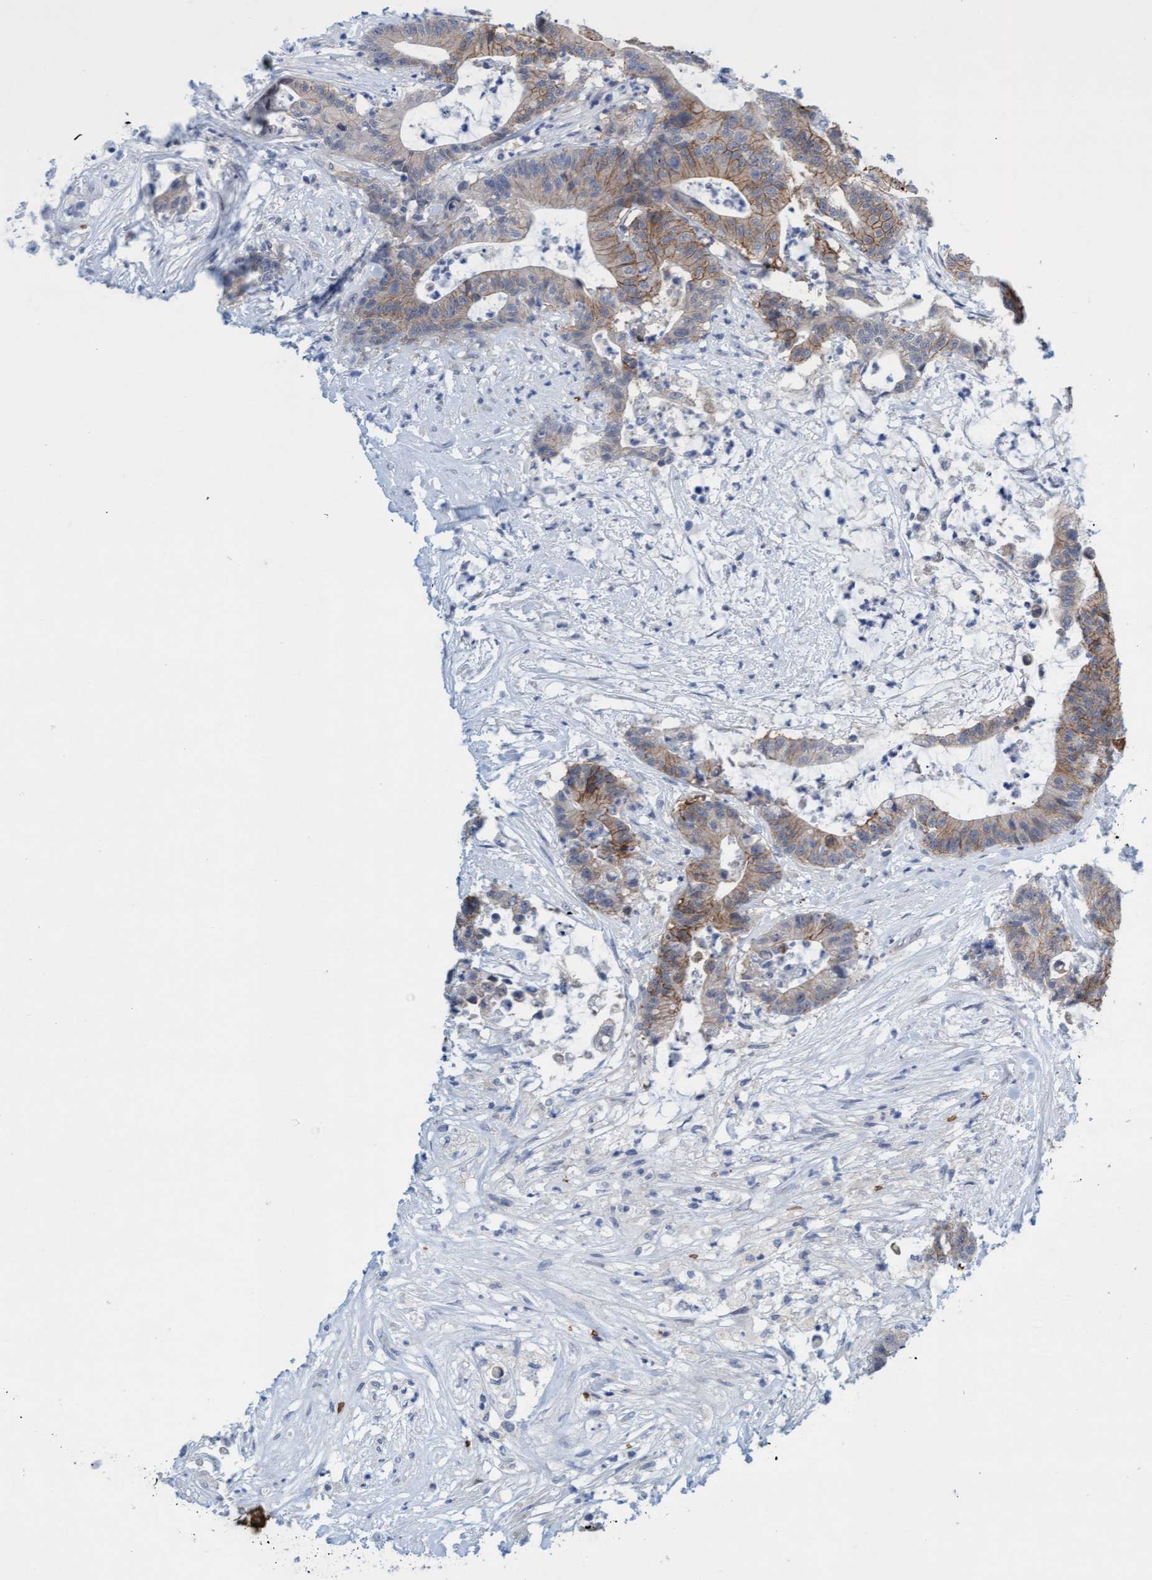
{"staining": {"intensity": "moderate", "quantity": "<25%", "location": "cytoplasmic/membranous"}, "tissue": "colorectal cancer", "cell_type": "Tumor cells", "image_type": "cancer", "snomed": [{"axis": "morphology", "description": "Adenocarcinoma, NOS"}, {"axis": "topography", "description": "Colon"}], "caption": "Colorectal adenocarcinoma was stained to show a protein in brown. There is low levels of moderate cytoplasmic/membranous staining in about <25% of tumor cells.", "gene": "SPEM2", "patient": {"sex": "female", "age": 84}}